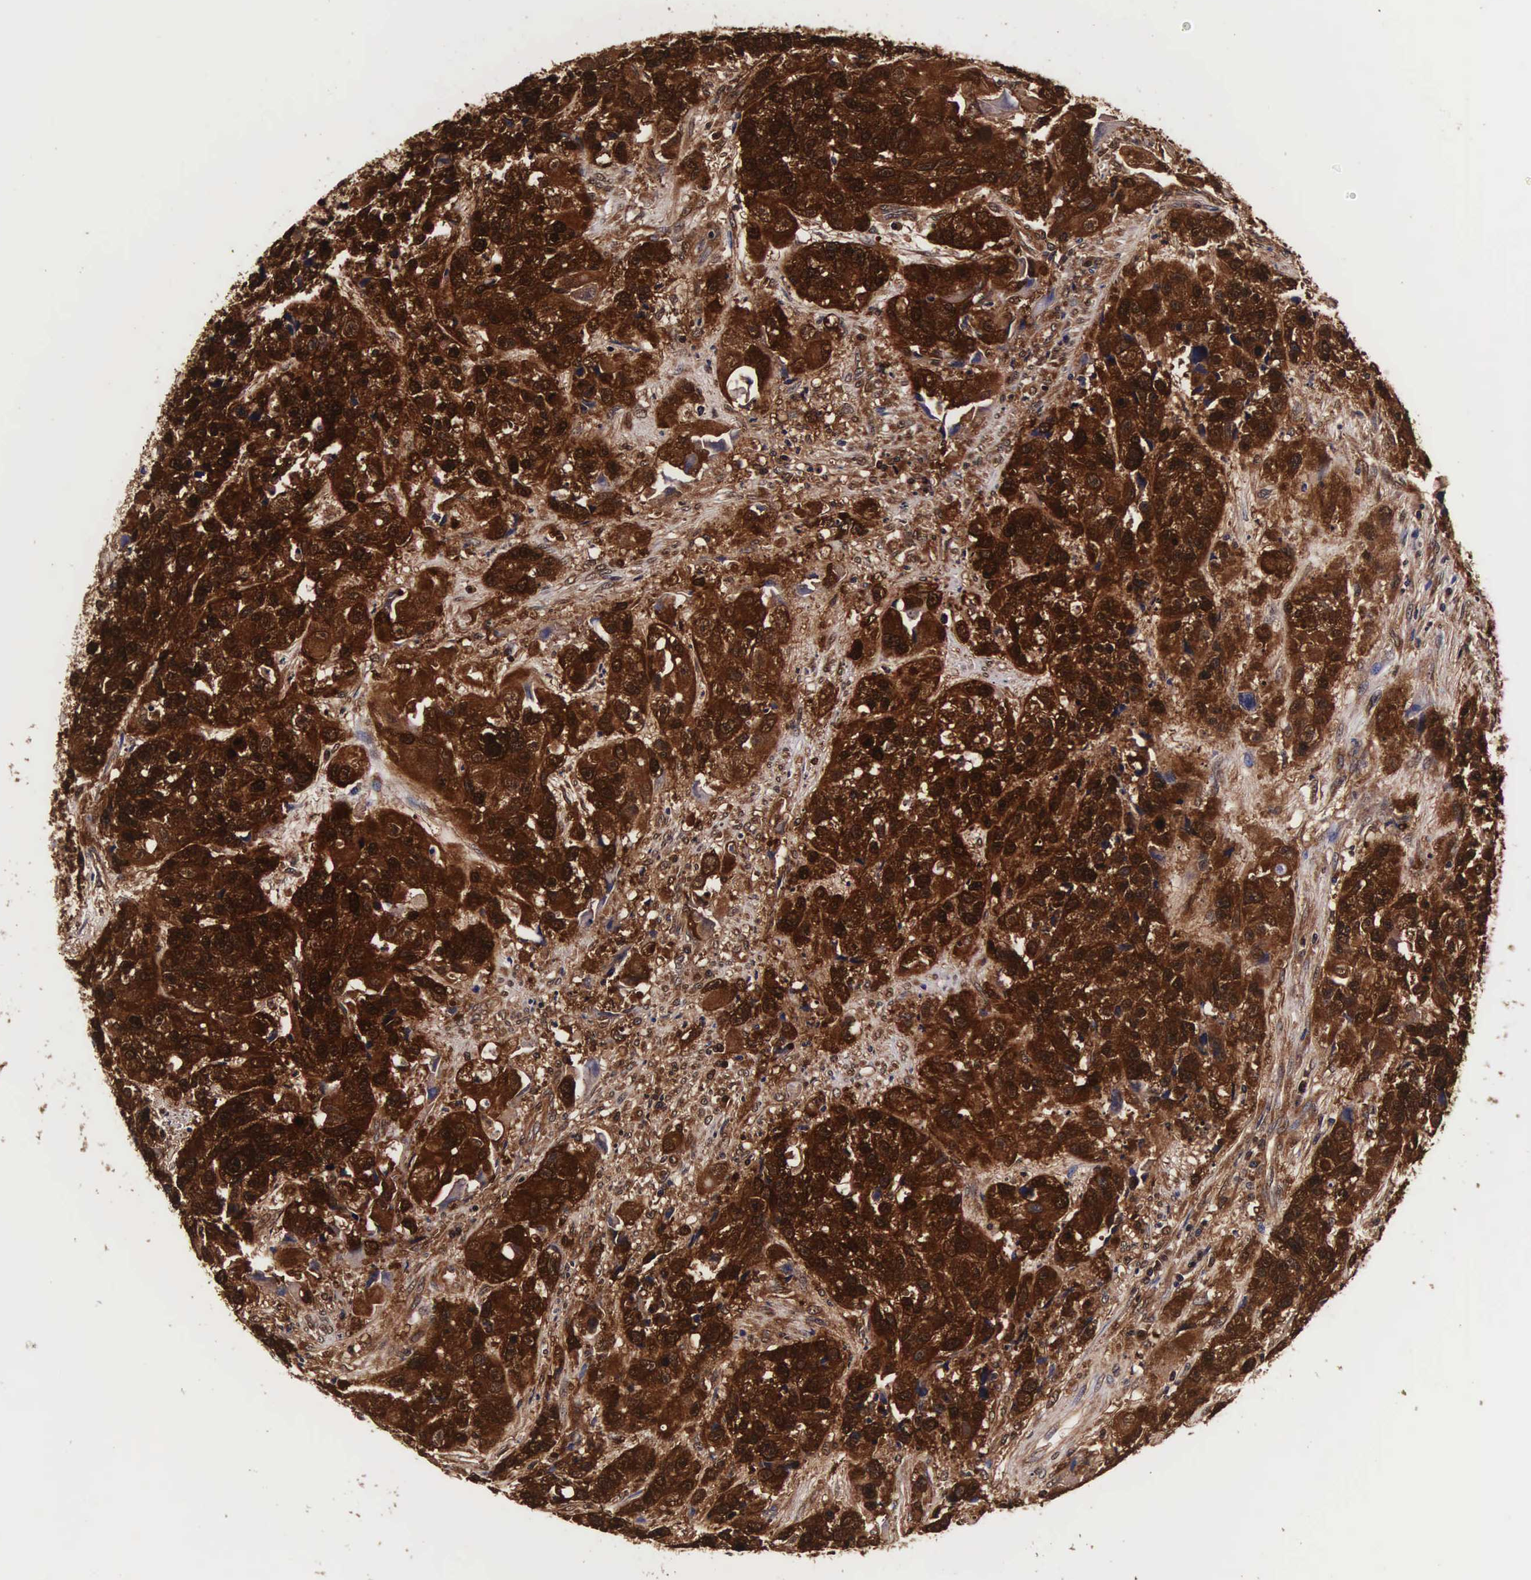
{"staining": {"intensity": "strong", "quantity": ">75%", "location": "cytoplasmic/membranous,nuclear"}, "tissue": "urothelial cancer", "cell_type": "Tumor cells", "image_type": "cancer", "snomed": [{"axis": "morphology", "description": "Urothelial carcinoma, High grade"}, {"axis": "topography", "description": "Urinary bladder"}], "caption": "There is high levels of strong cytoplasmic/membranous and nuclear staining in tumor cells of urothelial cancer, as demonstrated by immunohistochemical staining (brown color).", "gene": "TECPR2", "patient": {"sex": "female", "age": 81}}